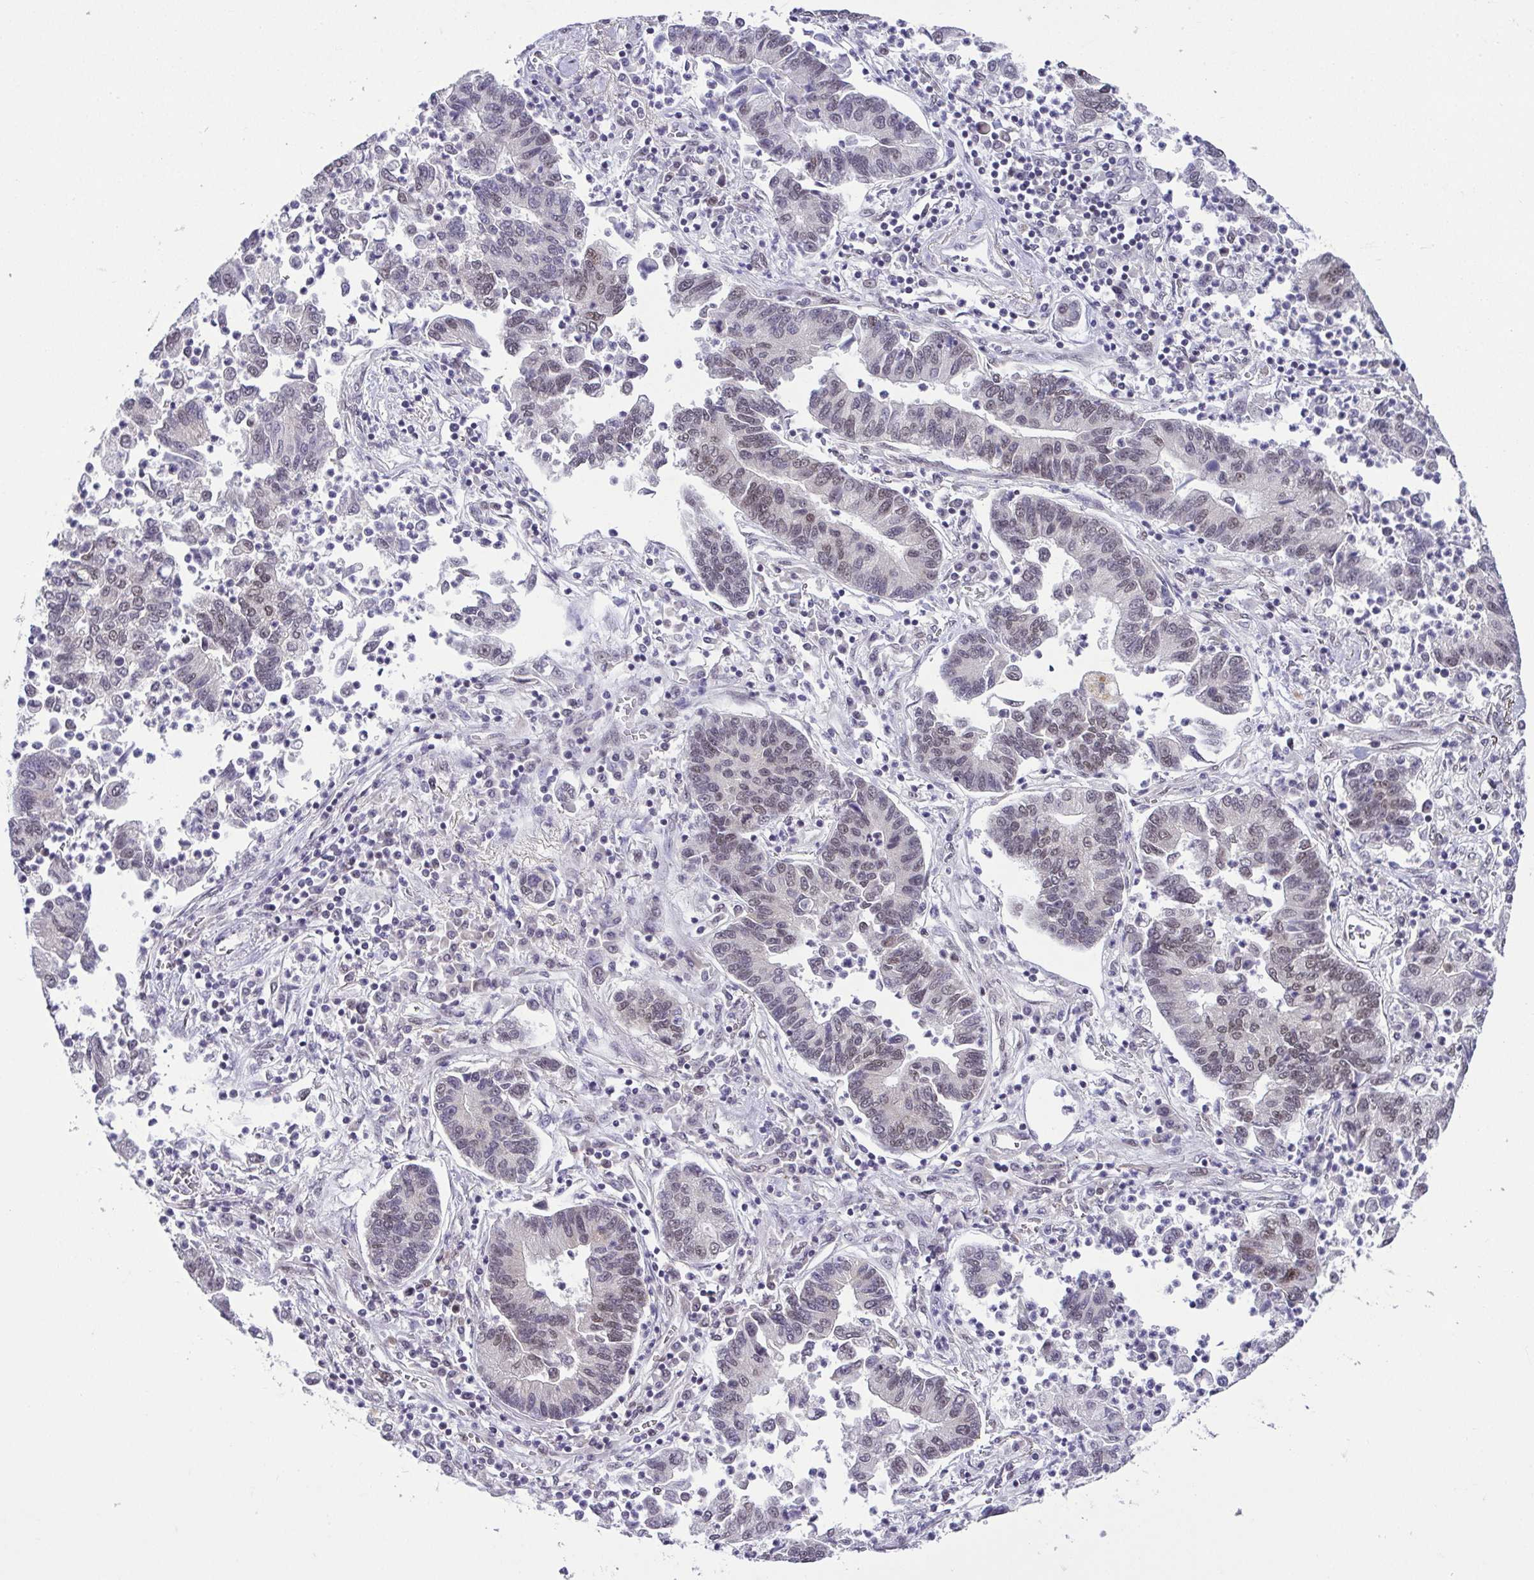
{"staining": {"intensity": "weak", "quantity": "<25%", "location": "nuclear"}, "tissue": "lung cancer", "cell_type": "Tumor cells", "image_type": "cancer", "snomed": [{"axis": "morphology", "description": "Adenocarcinoma, NOS"}, {"axis": "topography", "description": "Lung"}], "caption": "An image of human adenocarcinoma (lung) is negative for staining in tumor cells.", "gene": "RBM3", "patient": {"sex": "female", "age": 57}}